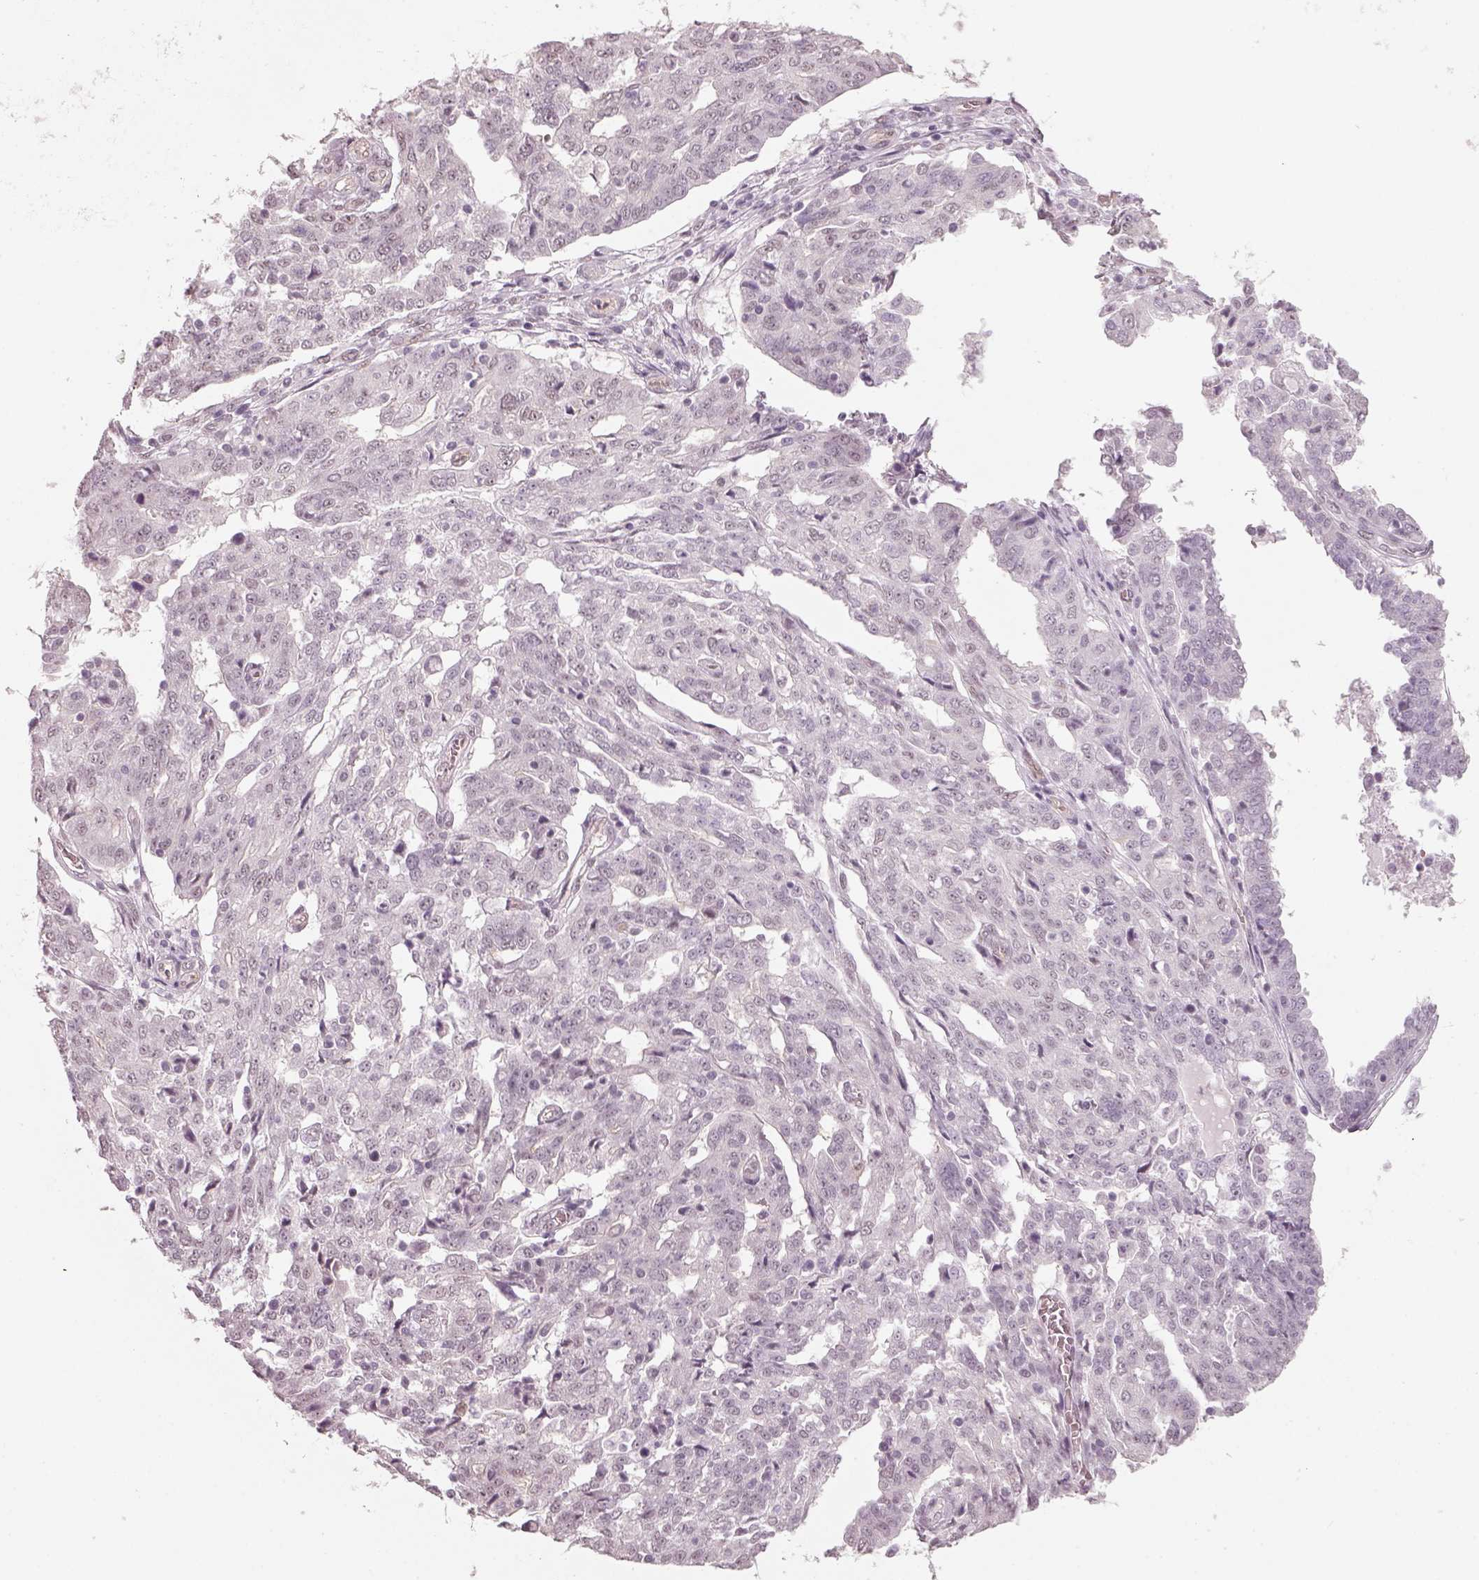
{"staining": {"intensity": "negative", "quantity": "none", "location": "none"}, "tissue": "ovarian cancer", "cell_type": "Tumor cells", "image_type": "cancer", "snomed": [{"axis": "morphology", "description": "Cystadenocarcinoma, serous, NOS"}, {"axis": "topography", "description": "Ovary"}], "caption": "Human serous cystadenocarcinoma (ovarian) stained for a protein using immunohistochemistry reveals no staining in tumor cells.", "gene": "NAT8", "patient": {"sex": "female", "age": 67}}